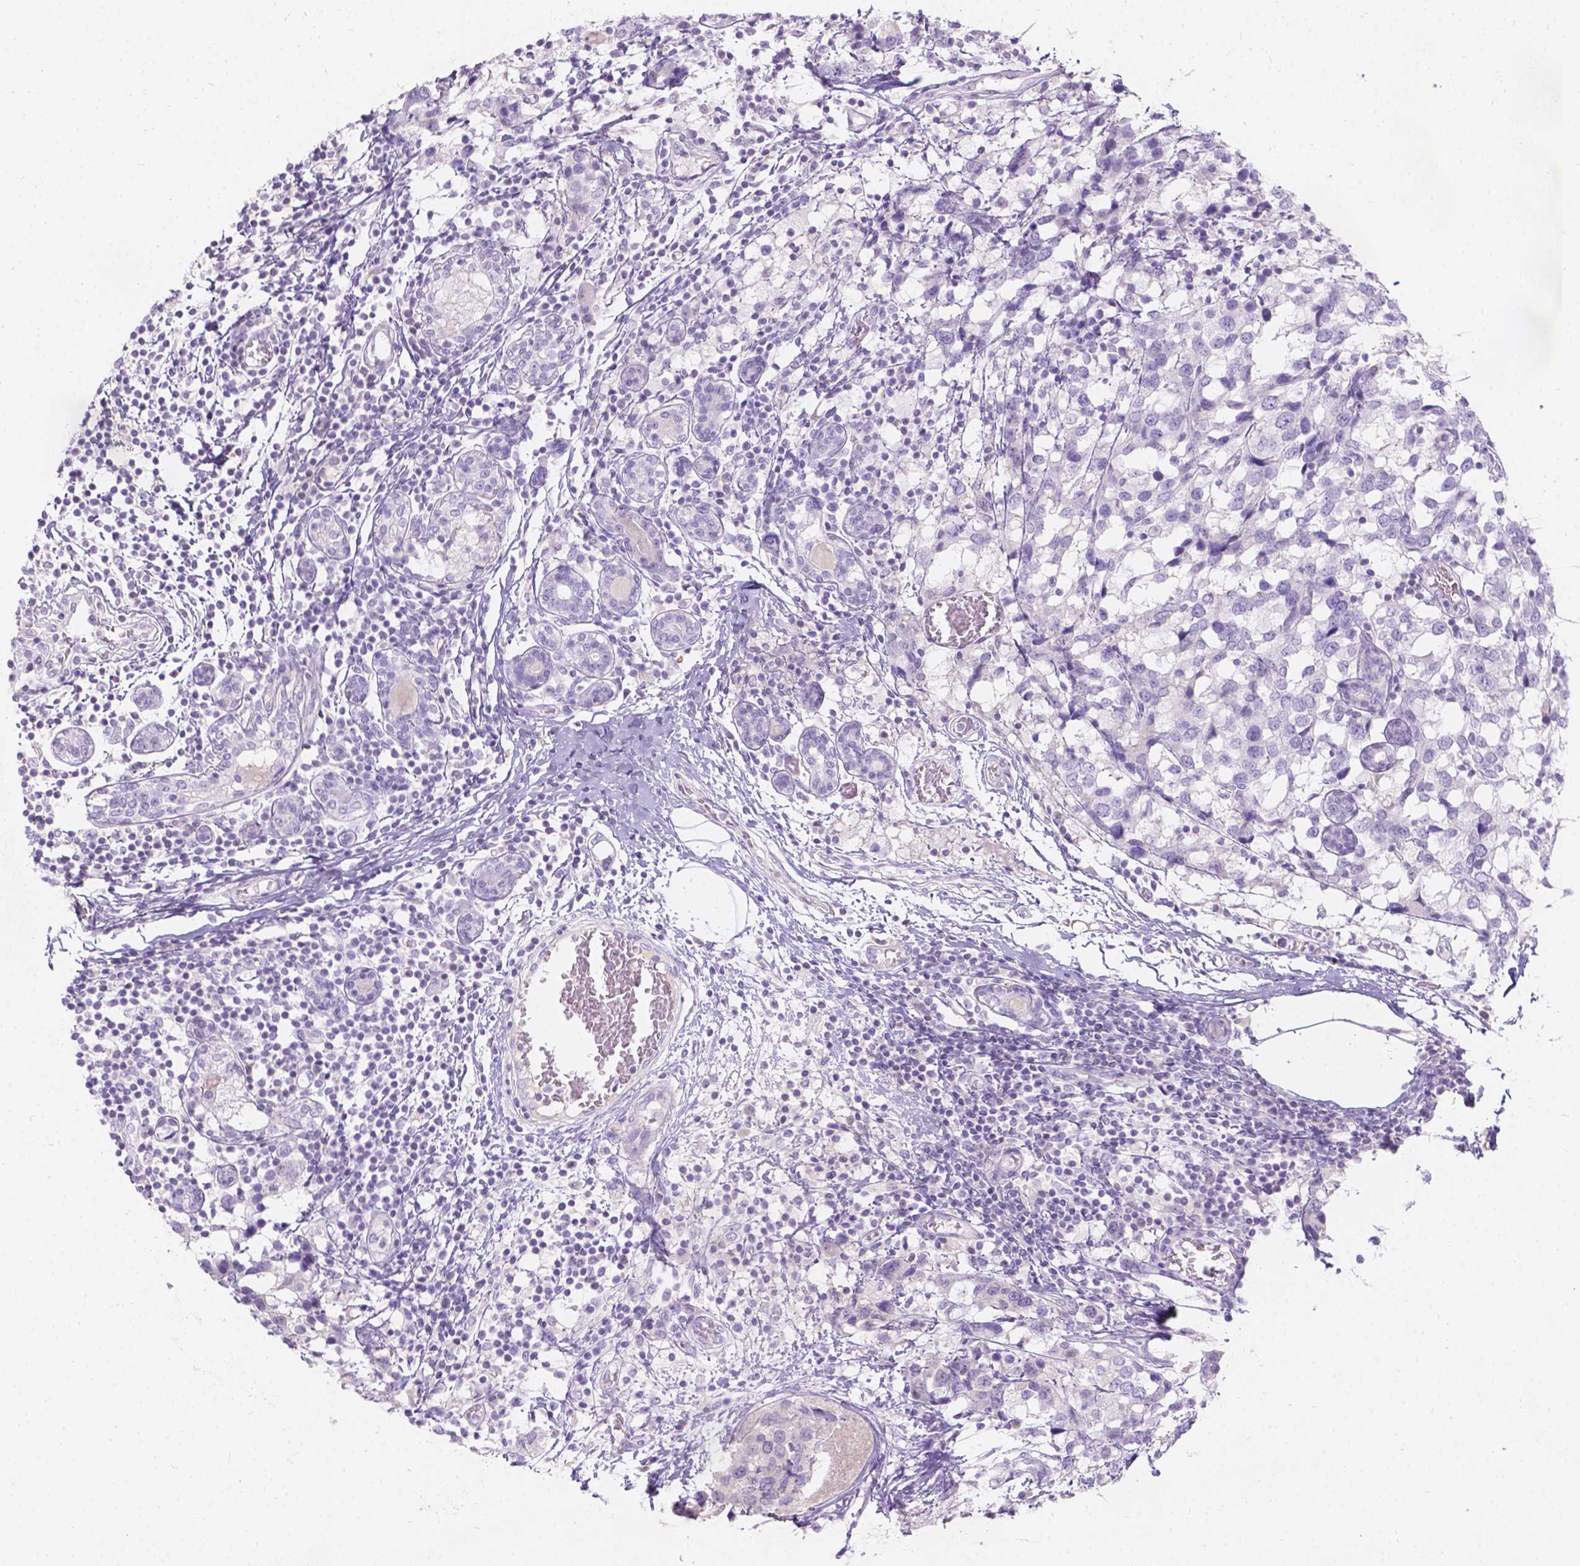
{"staining": {"intensity": "negative", "quantity": "none", "location": "none"}, "tissue": "breast cancer", "cell_type": "Tumor cells", "image_type": "cancer", "snomed": [{"axis": "morphology", "description": "Lobular carcinoma"}, {"axis": "topography", "description": "Breast"}], "caption": "Immunohistochemical staining of human lobular carcinoma (breast) displays no significant positivity in tumor cells. Brightfield microscopy of immunohistochemistry stained with DAB (brown) and hematoxylin (blue), captured at high magnification.", "gene": "GAL3ST2", "patient": {"sex": "female", "age": 59}}